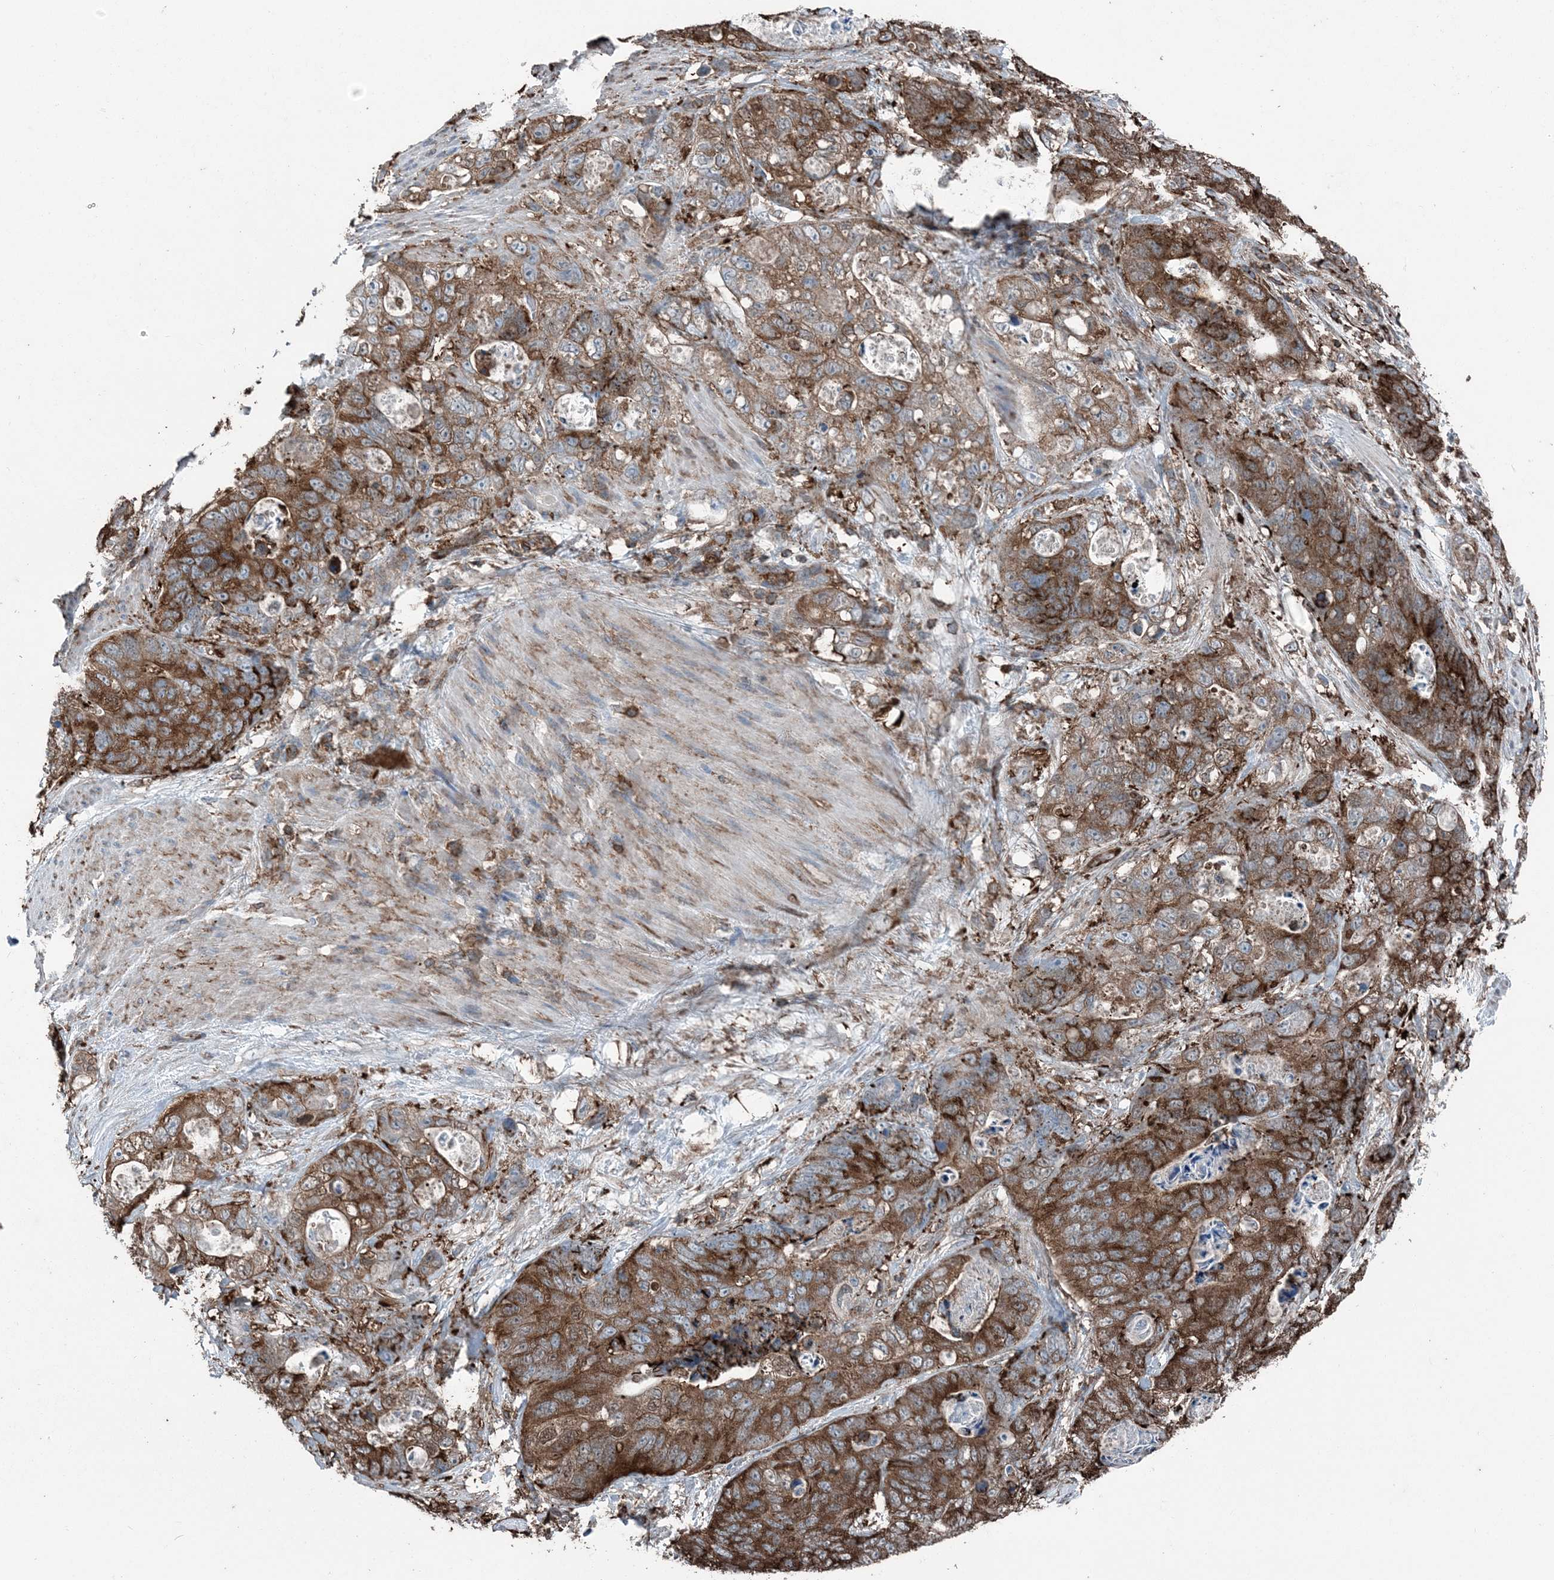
{"staining": {"intensity": "strong", "quantity": ">75%", "location": "cytoplasmic/membranous"}, "tissue": "stomach cancer", "cell_type": "Tumor cells", "image_type": "cancer", "snomed": [{"axis": "morphology", "description": "Normal tissue, NOS"}, {"axis": "morphology", "description": "Adenocarcinoma, NOS"}, {"axis": "topography", "description": "Stomach"}], "caption": "The photomicrograph reveals a brown stain indicating the presence of a protein in the cytoplasmic/membranous of tumor cells in stomach adenocarcinoma. The staining was performed using DAB, with brown indicating positive protein expression. Nuclei are stained blue with hematoxylin.", "gene": "CFL1", "patient": {"sex": "female", "age": 89}}